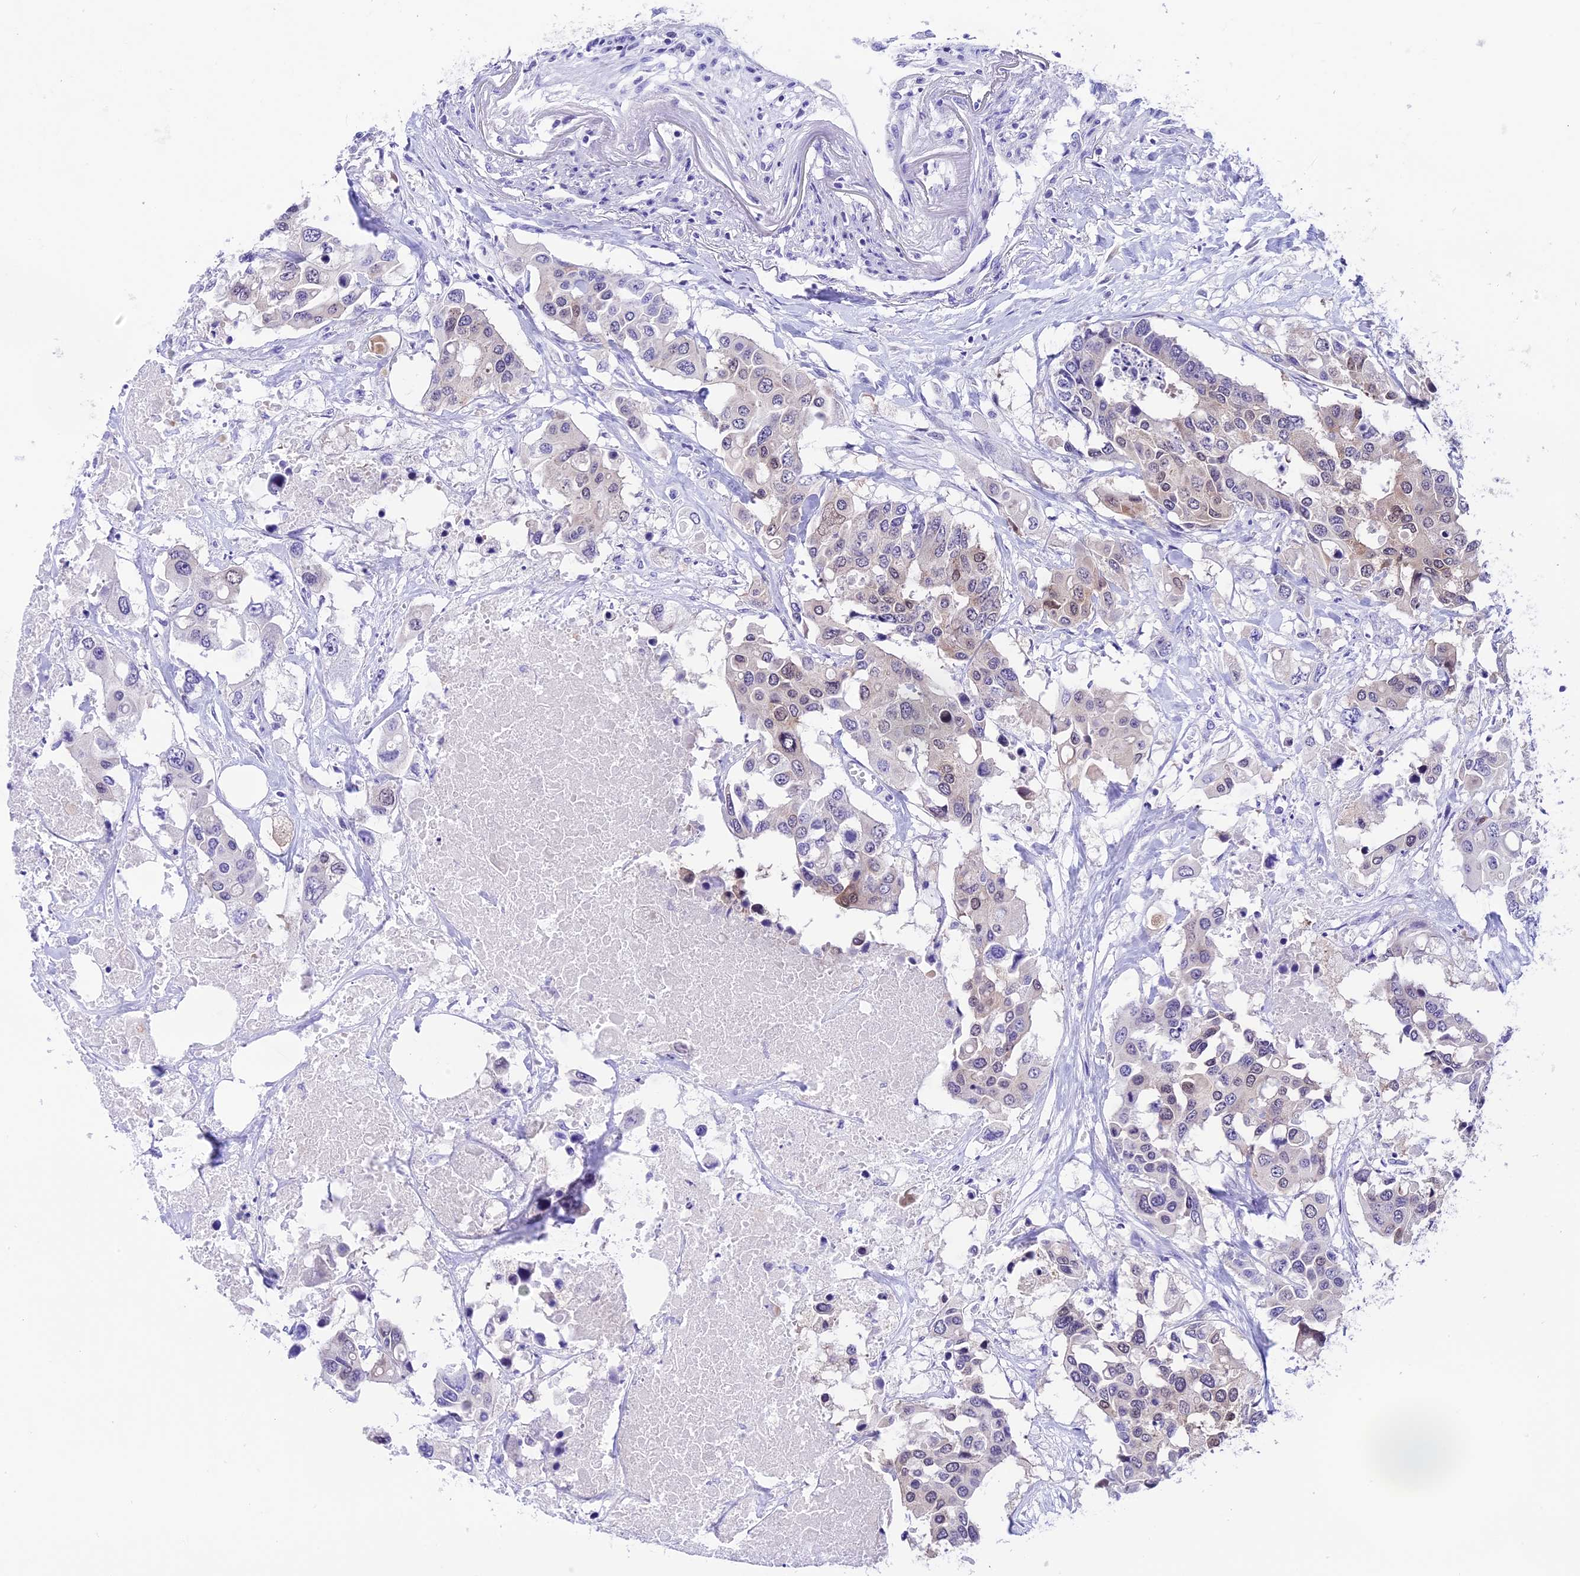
{"staining": {"intensity": "weak", "quantity": "<25%", "location": "nuclear"}, "tissue": "colorectal cancer", "cell_type": "Tumor cells", "image_type": "cancer", "snomed": [{"axis": "morphology", "description": "Adenocarcinoma, NOS"}, {"axis": "topography", "description": "Colon"}], "caption": "Colorectal adenocarcinoma stained for a protein using immunohistochemistry displays no positivity tumor cells.", "gene": "PRR15", "patient": {"sex": "male", "age": 77}}